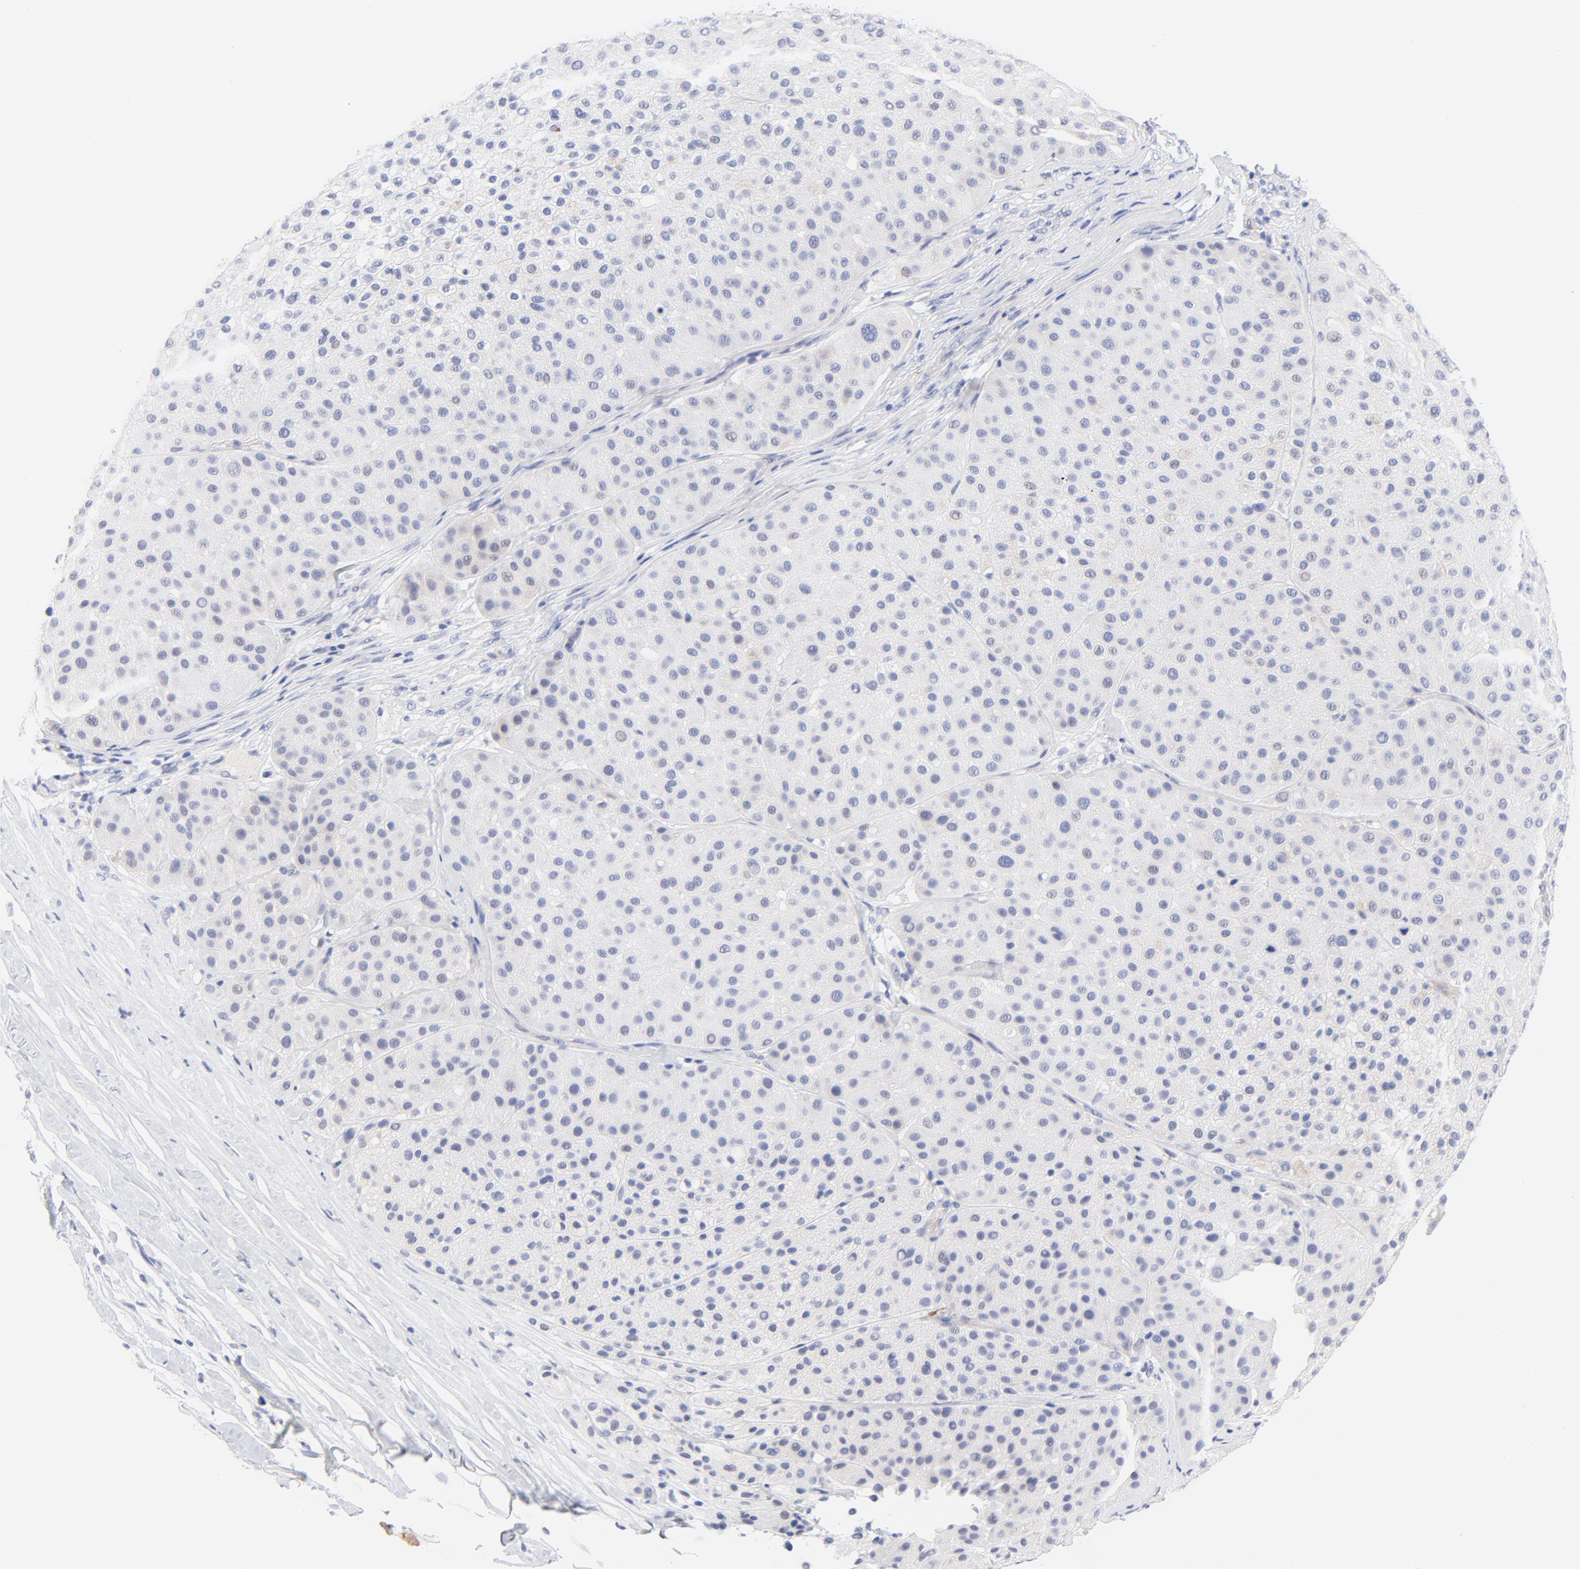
{"staining": {"intensity": "negative", "quantity": "none", "location": "none"}, "tissue": "melanoma", "cell_type": "Tumor cells", "image_type": "cancer", "snomed": [{"axis": "morphology", "description": "Normal tissue, NOS"}, {"axis": "morphology", "description": "Malignant melanoma, Metastatic site"}, {"axis": "topography", "description": "Skin"}], "caption": "There is no significant expression in tumor cells of malignant melanoma (metastatic site).", "gene": "FAM117B", "patient": {"sex": "male", "age": 41}}